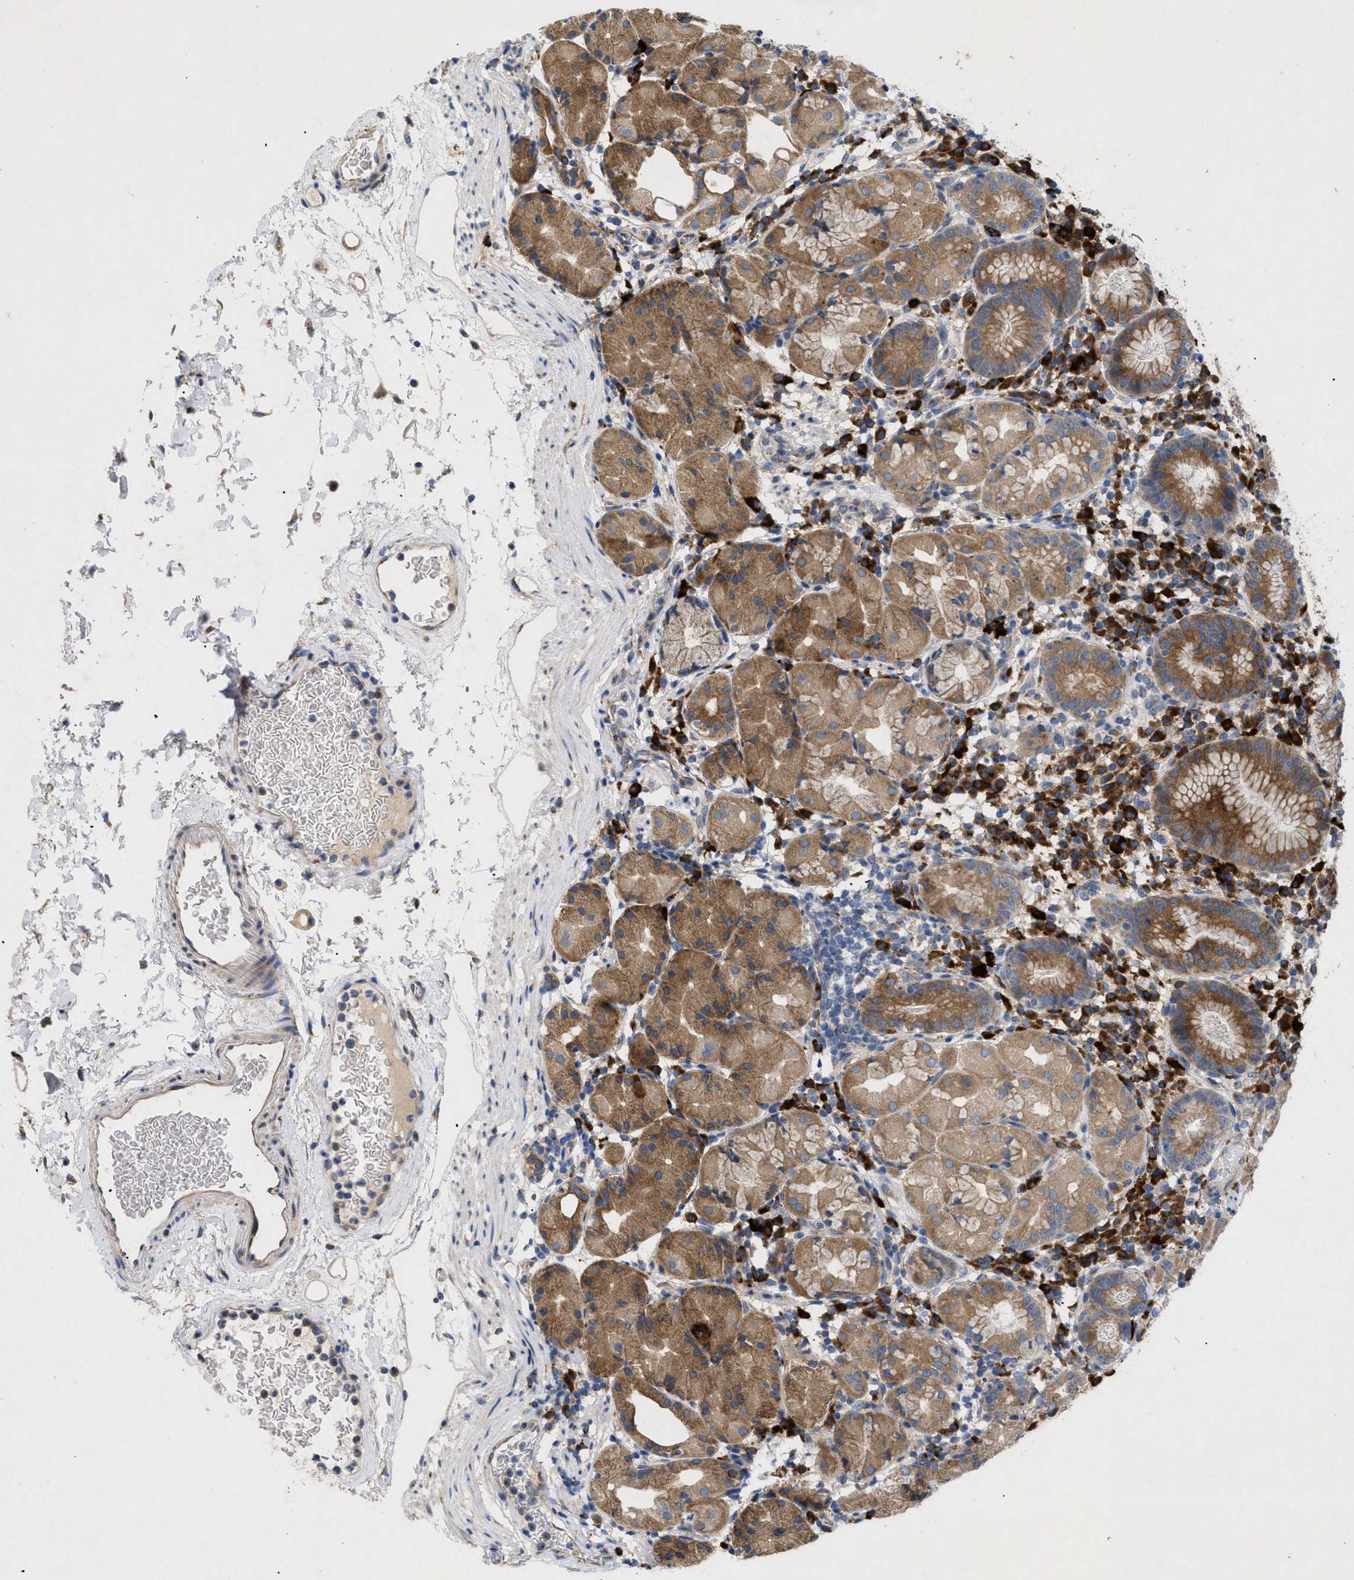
{"staining": {"intensity": "moderate", "quantity": ">75%", "location": "cytoplasmic/membranous"}, "tissue": "stomach", "cell_type": "Glandular cells", "image_type": "normal", "snomed": [{"axis": "morphology", "description": "Normal tissue, NOS"}, {"axis": "topography", "description": "Stomach"}, {"axis": "topography", "description": "Stomach, lower"}], "caption": "Moderate cytoplasmic/membranous staining for a protein is identified in about >75% of glandular cells of unremarkable stomach using immunohistochemistry (IHC).", "gene": "SLC50A1", "patient": {"sex": "female", "age": 75}}